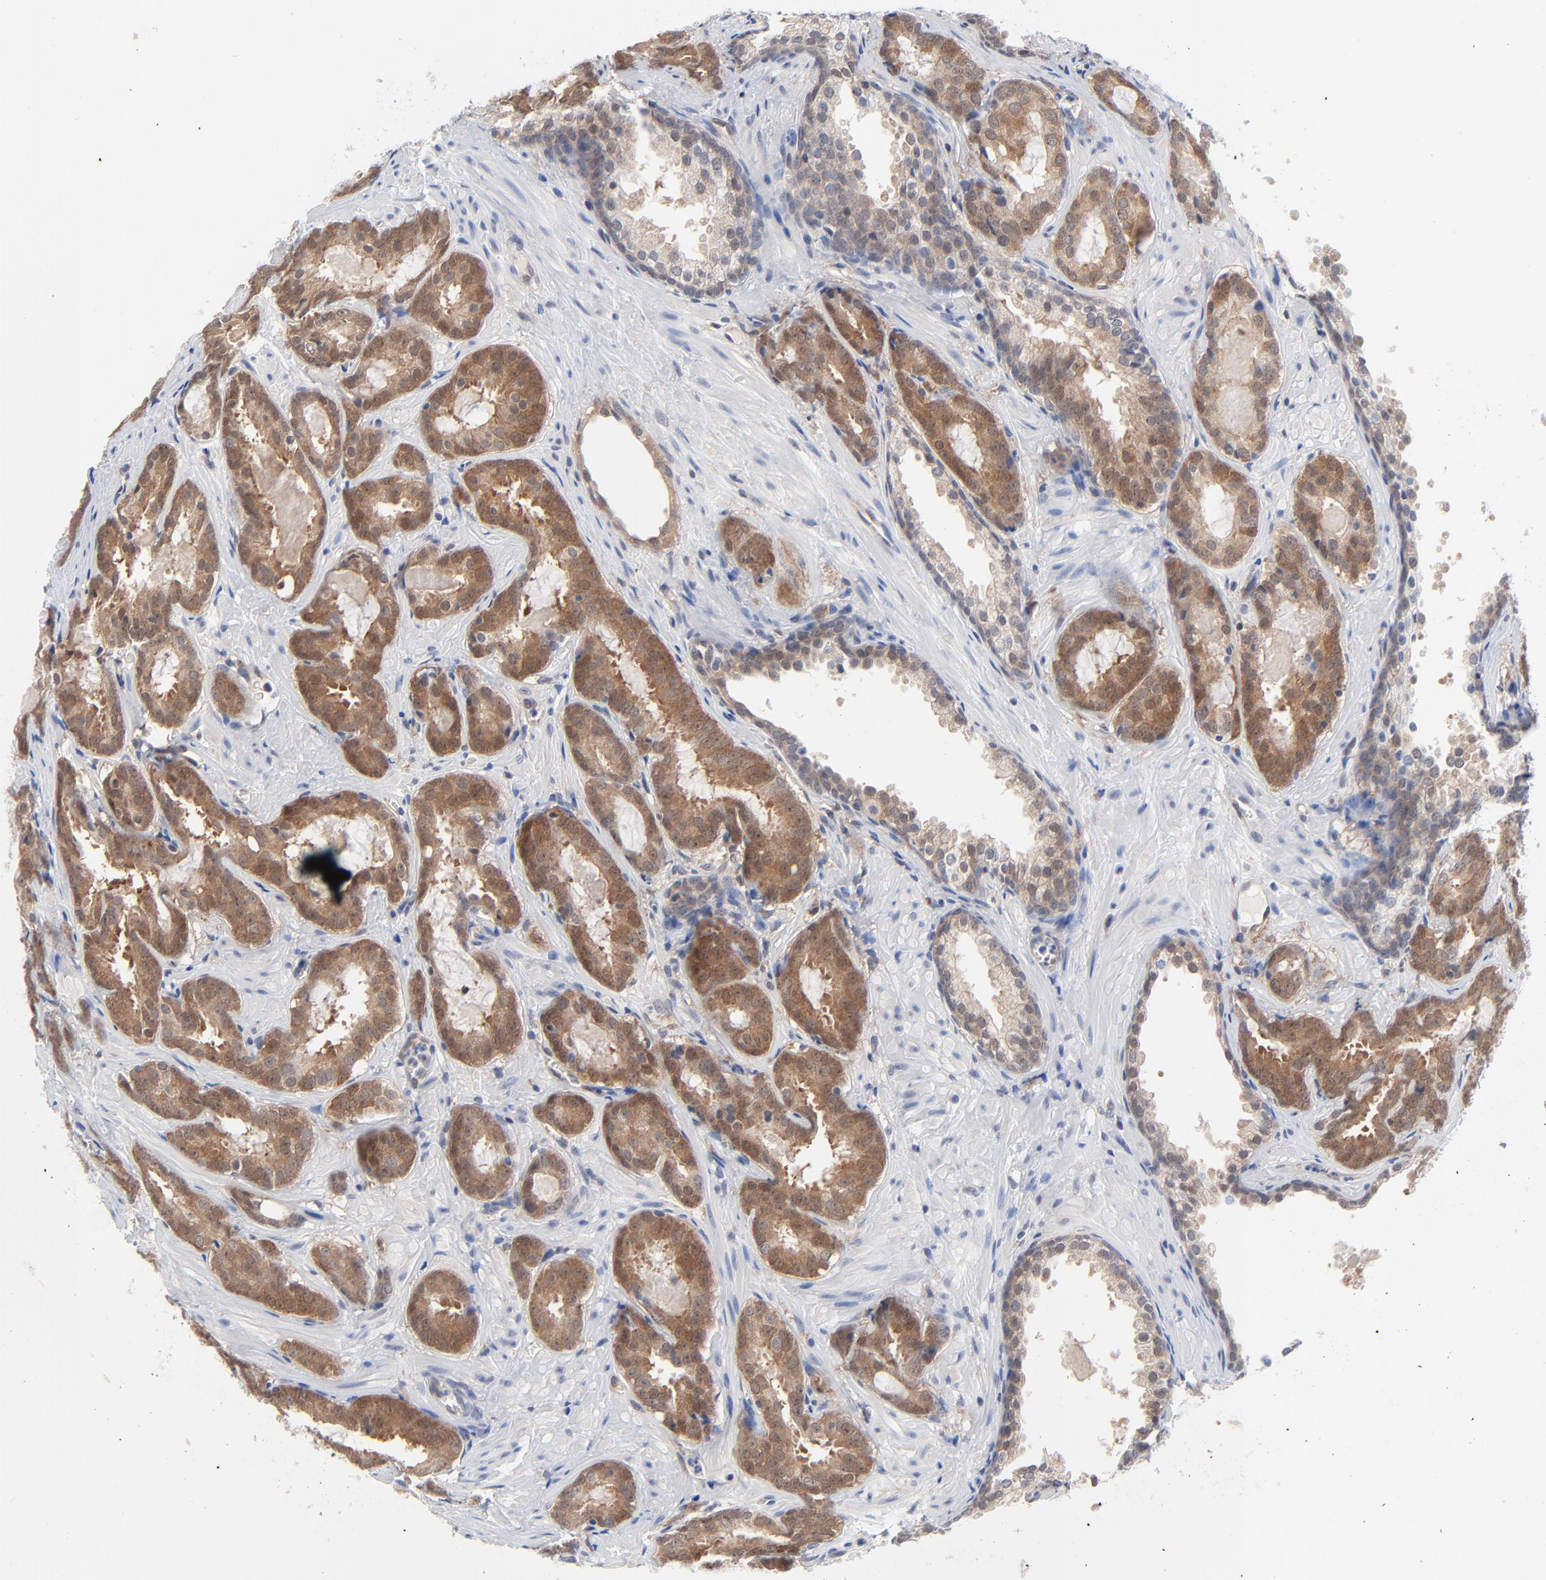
{"staining": {"intensity": "moderate", "quantity": ">75%", "location": "cytoplasmic/membranous"}, "tissue": "prostate cancer", "cell_type": "Tumor cells", "image_type": "cancer", "snomed": [{"axis": "morphology", "description": "Adenocarcinoma, Medium grade"}, {"axis": "topography", "description": "Prostate"}], "caption": "Protein positivity by IHC demonstrates moderate cytoplasmic/membranous expression in about >75% of tumor cells in prostate cancer (adenocarcinoma (medium-grade)). Ihc stains the protein of interest in brown and the nuclei are stained blue.", "gene": "RPS6KB1", "patient": {"sex": "male", "age": 64}}